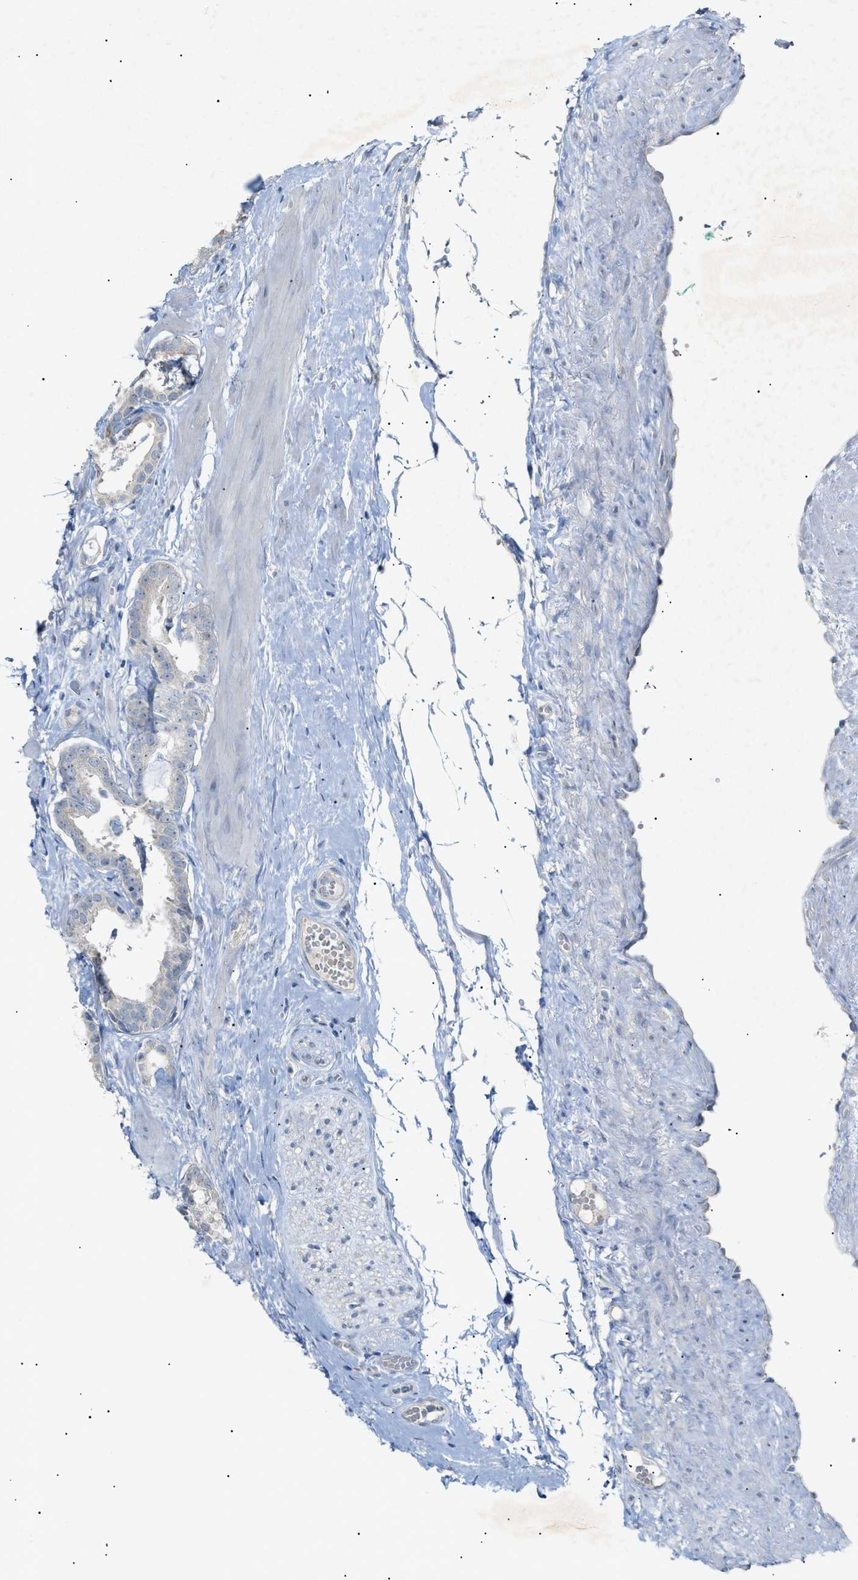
{"staining": {"intensity": "negative", "quantity": "none", "location": "none"}, "tissue": "prostate cancer", "cell_type": "Tumor cells", "image_type": "cancer", "snomed": [{"axis": "morphology", "description": "Adenocarcinoma, Low grade"}, {"axis": "topography", "description": "Prostate"}], "caption": "IHC histopathology image of human adenocarcinoma (low-grade) (prostate) stained for a protein (brown), which exhibits no positivity in tumor cells. (DAB (3,3'-diaminobenzidine) immunohistochemistry, high magnification).", "gene": "SLC25A31", "patient": {"sex": "male", "age": 53}}